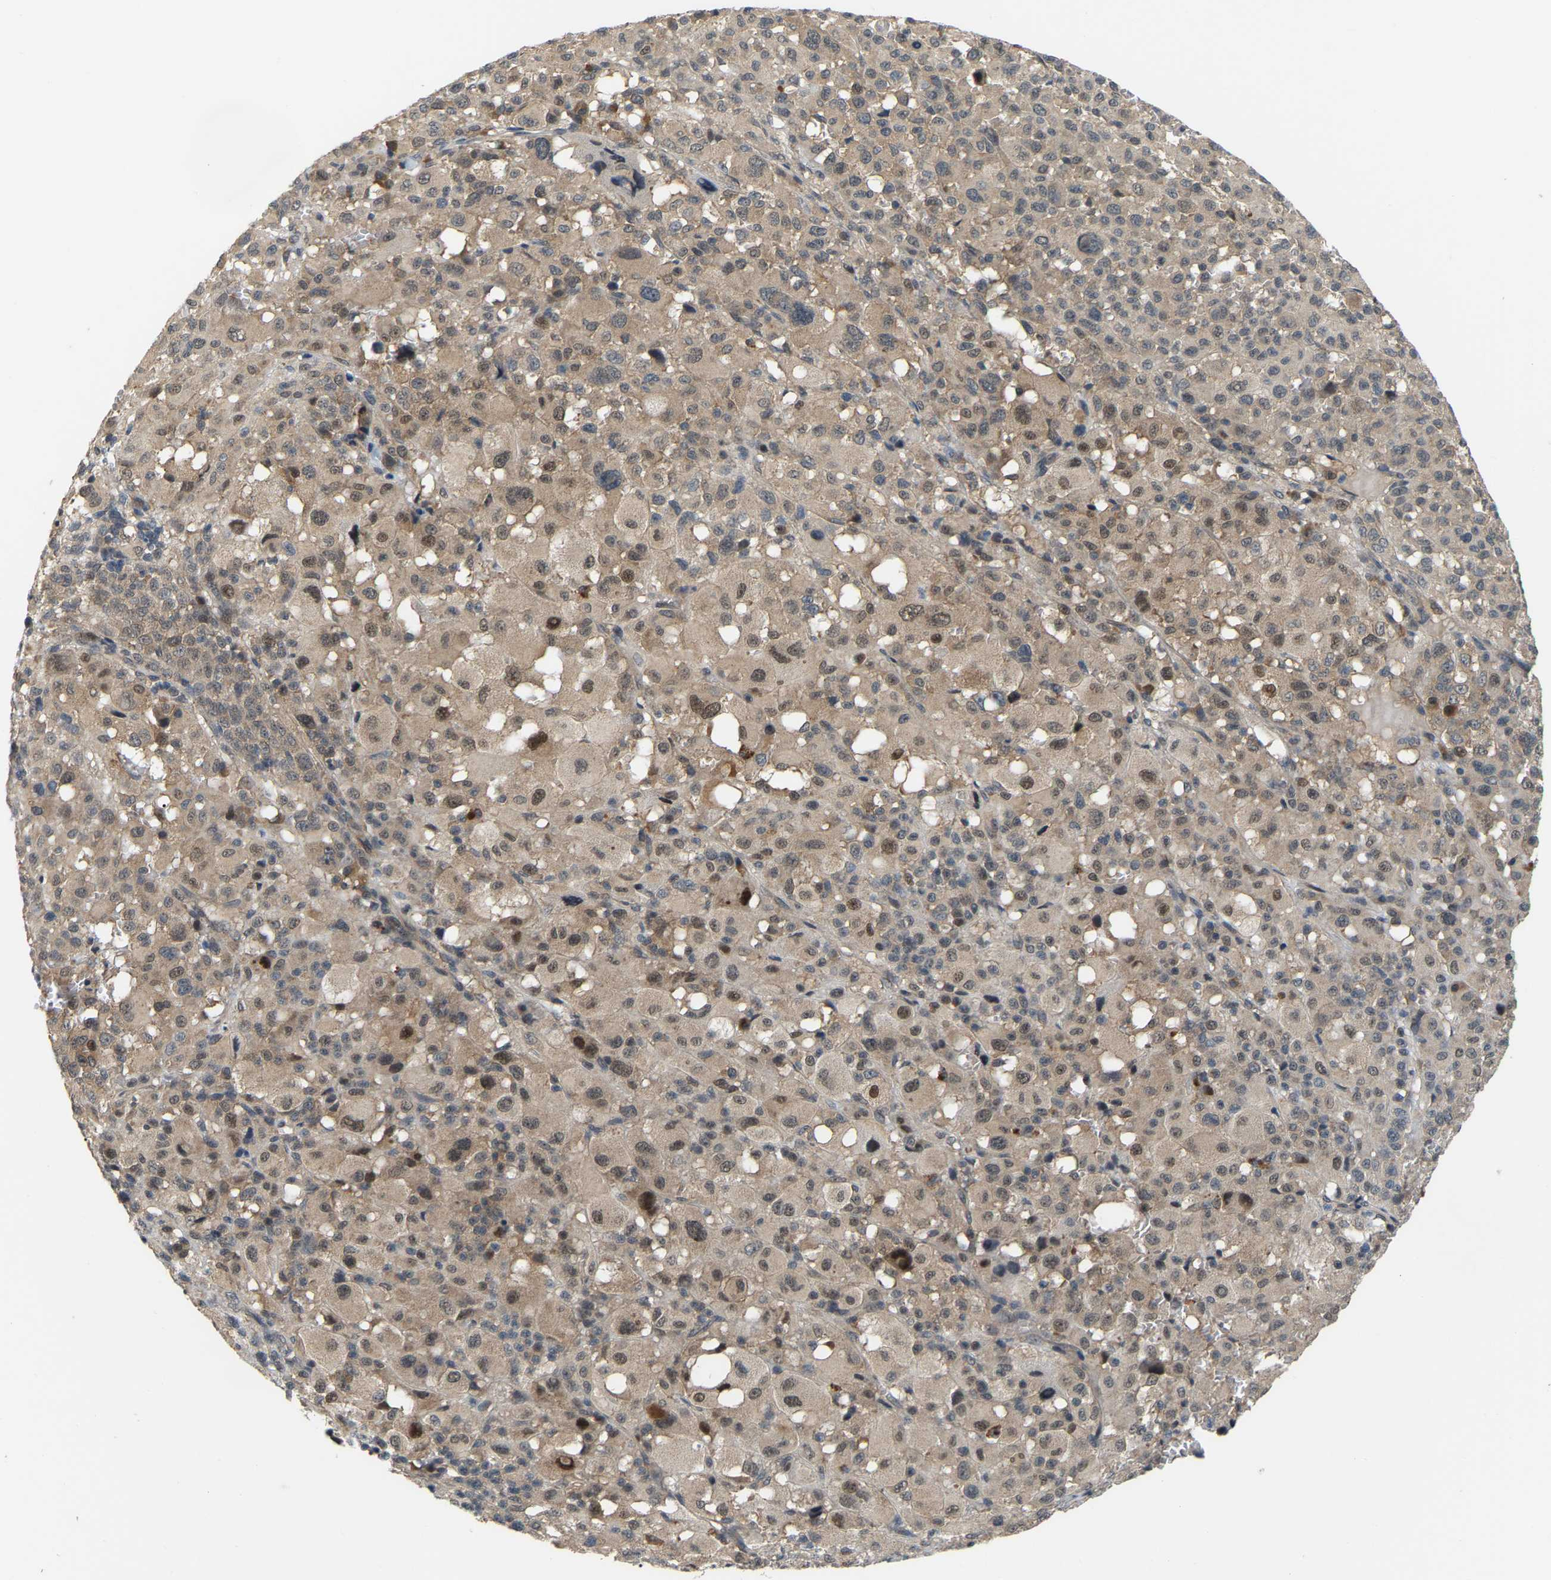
{"staining": {"intensity": "weak", "quantity": ">75%", "location": "cytoplasmic/membranous"}, "tissue": "melanoma", "cell_type": "Tumor cells", "image_type": "cancer", "snomed": [{"axis": "morphology", "description": "Malignant melanoma, Metastatic site"}, {"axis": "topography", "description": "Skin"}], "caption": "Malignant melanoma (metastatic site) stained for a protein (brown) shows weak cytoplasmic/membranous positive expression in approximately >75% of tumor cells.", "gene": "CROT", "patient": {"sex": "female", "age": 74}}